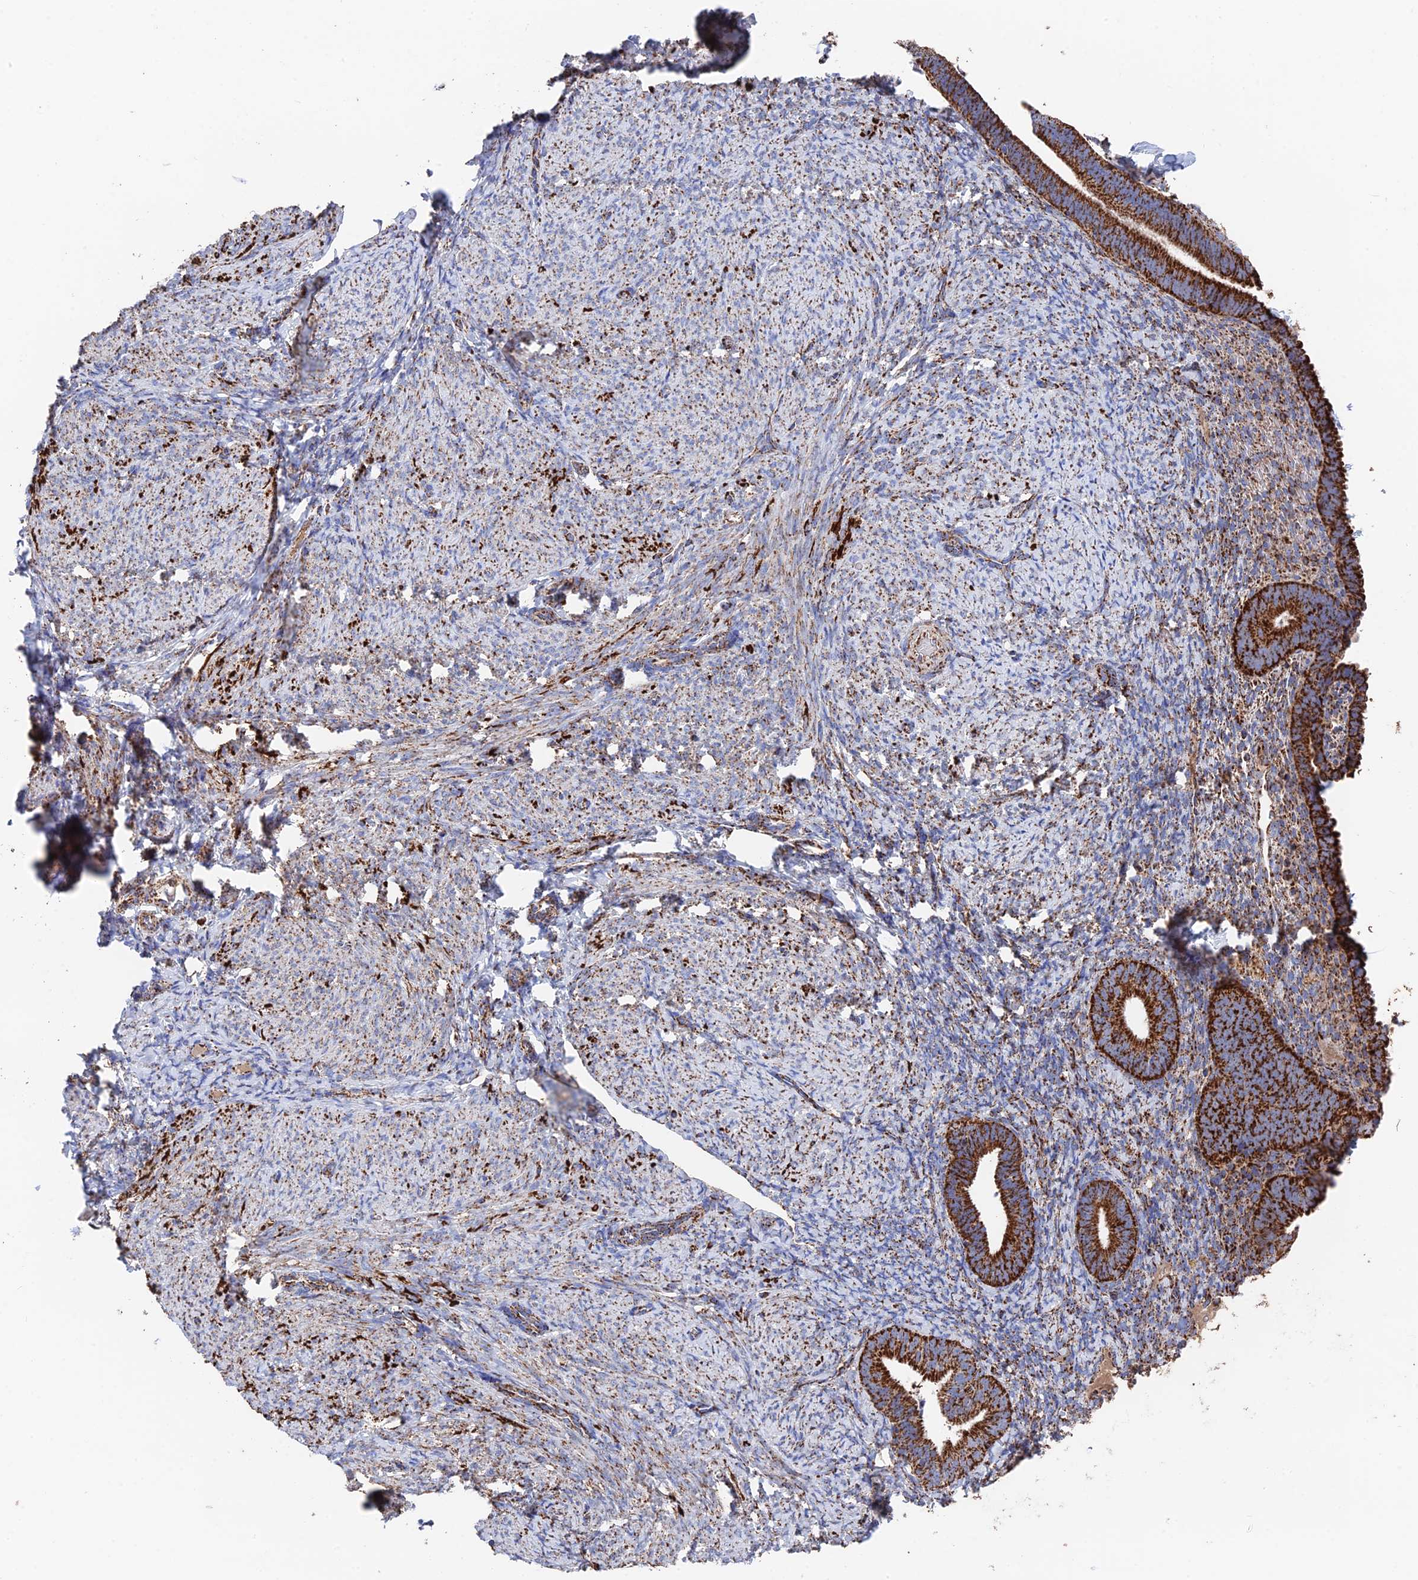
{"staining": {"intensity": "moderate", "quantity": ">75%", "location": "cytoplasmic/membranous"}, "tissue": "endometrium", "cell_type": "Cells in endometrial stroma", "image_type": "normal", "snomed": [{"axis": "morphology", "description": "Normal tissue, NOS"}, {"axis": "topography", "description": "Endometrium"}], "caption": "The immunohistochemical stain labels moderate cytoplasmic/membranous positivity in cells in endometrial stroma of normal endometrium. (Brightfield microscopy of DAB IHC at high magnification).", "gene": "HAUS8", "patient": {"sex": "female", "age": 65}}